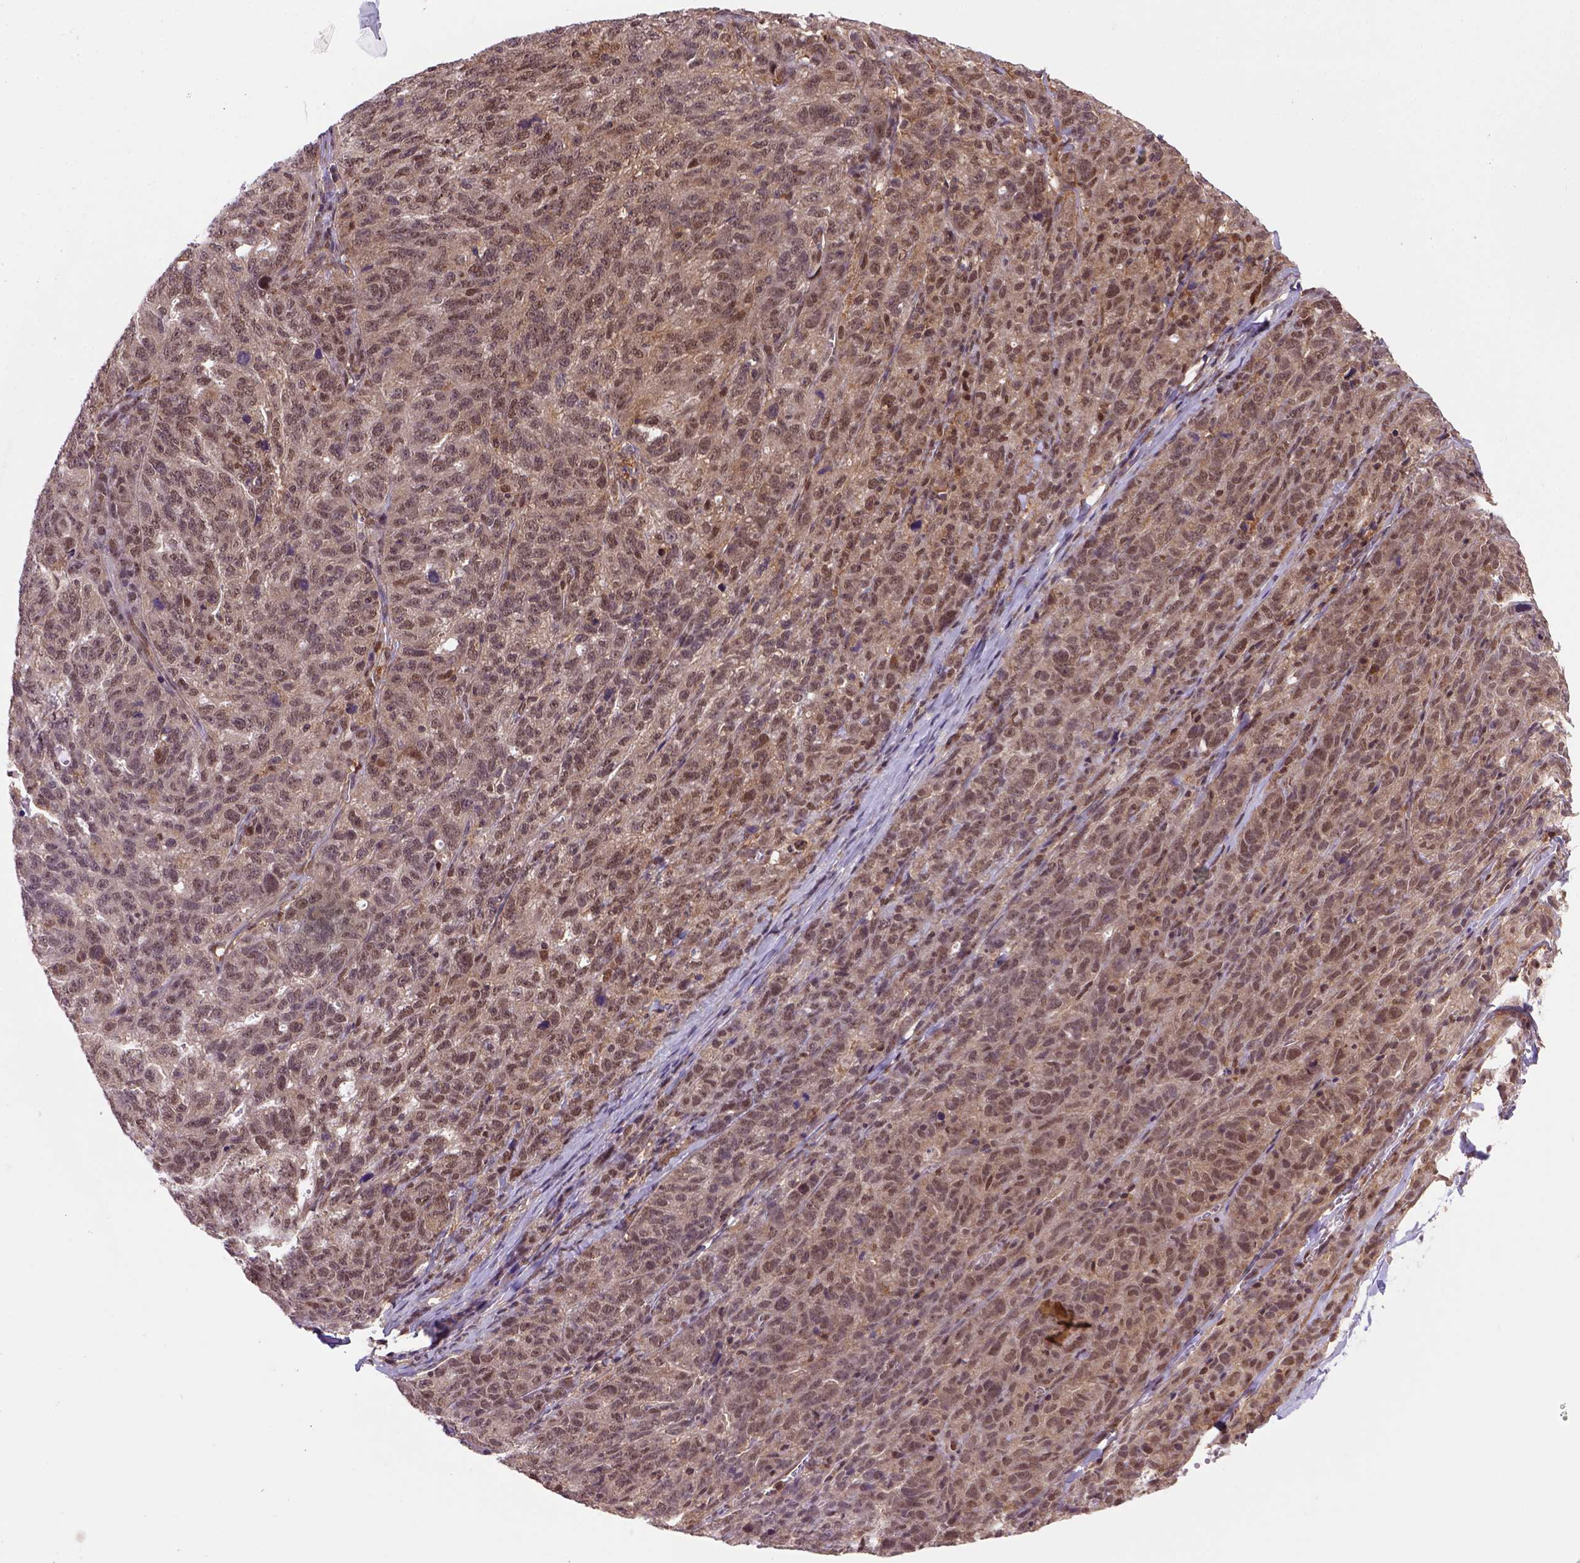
{"staining": {"intensity": "moderate", "quantity": ">75%", "location": "cytoplasmic/membranous,nuclear"}, "tissue": "ovarian cancer", "cell_type": "Tumor cells", "image_type": "cancer", "snomed": [{"axis": "morphology", "description": "Cystadenocarcinoma, serous, NOS"}, {"axis": "topography", "description": "Ovary"}], "caption": "Immunohistochemistry of ovarian cancer shows medium levels of moderate cytoplasmic/membranous and nuclear positivity in about >75% of tumor cells.", "gene": "PSMC2", "patient": {"sex": "female", "age": 71}}